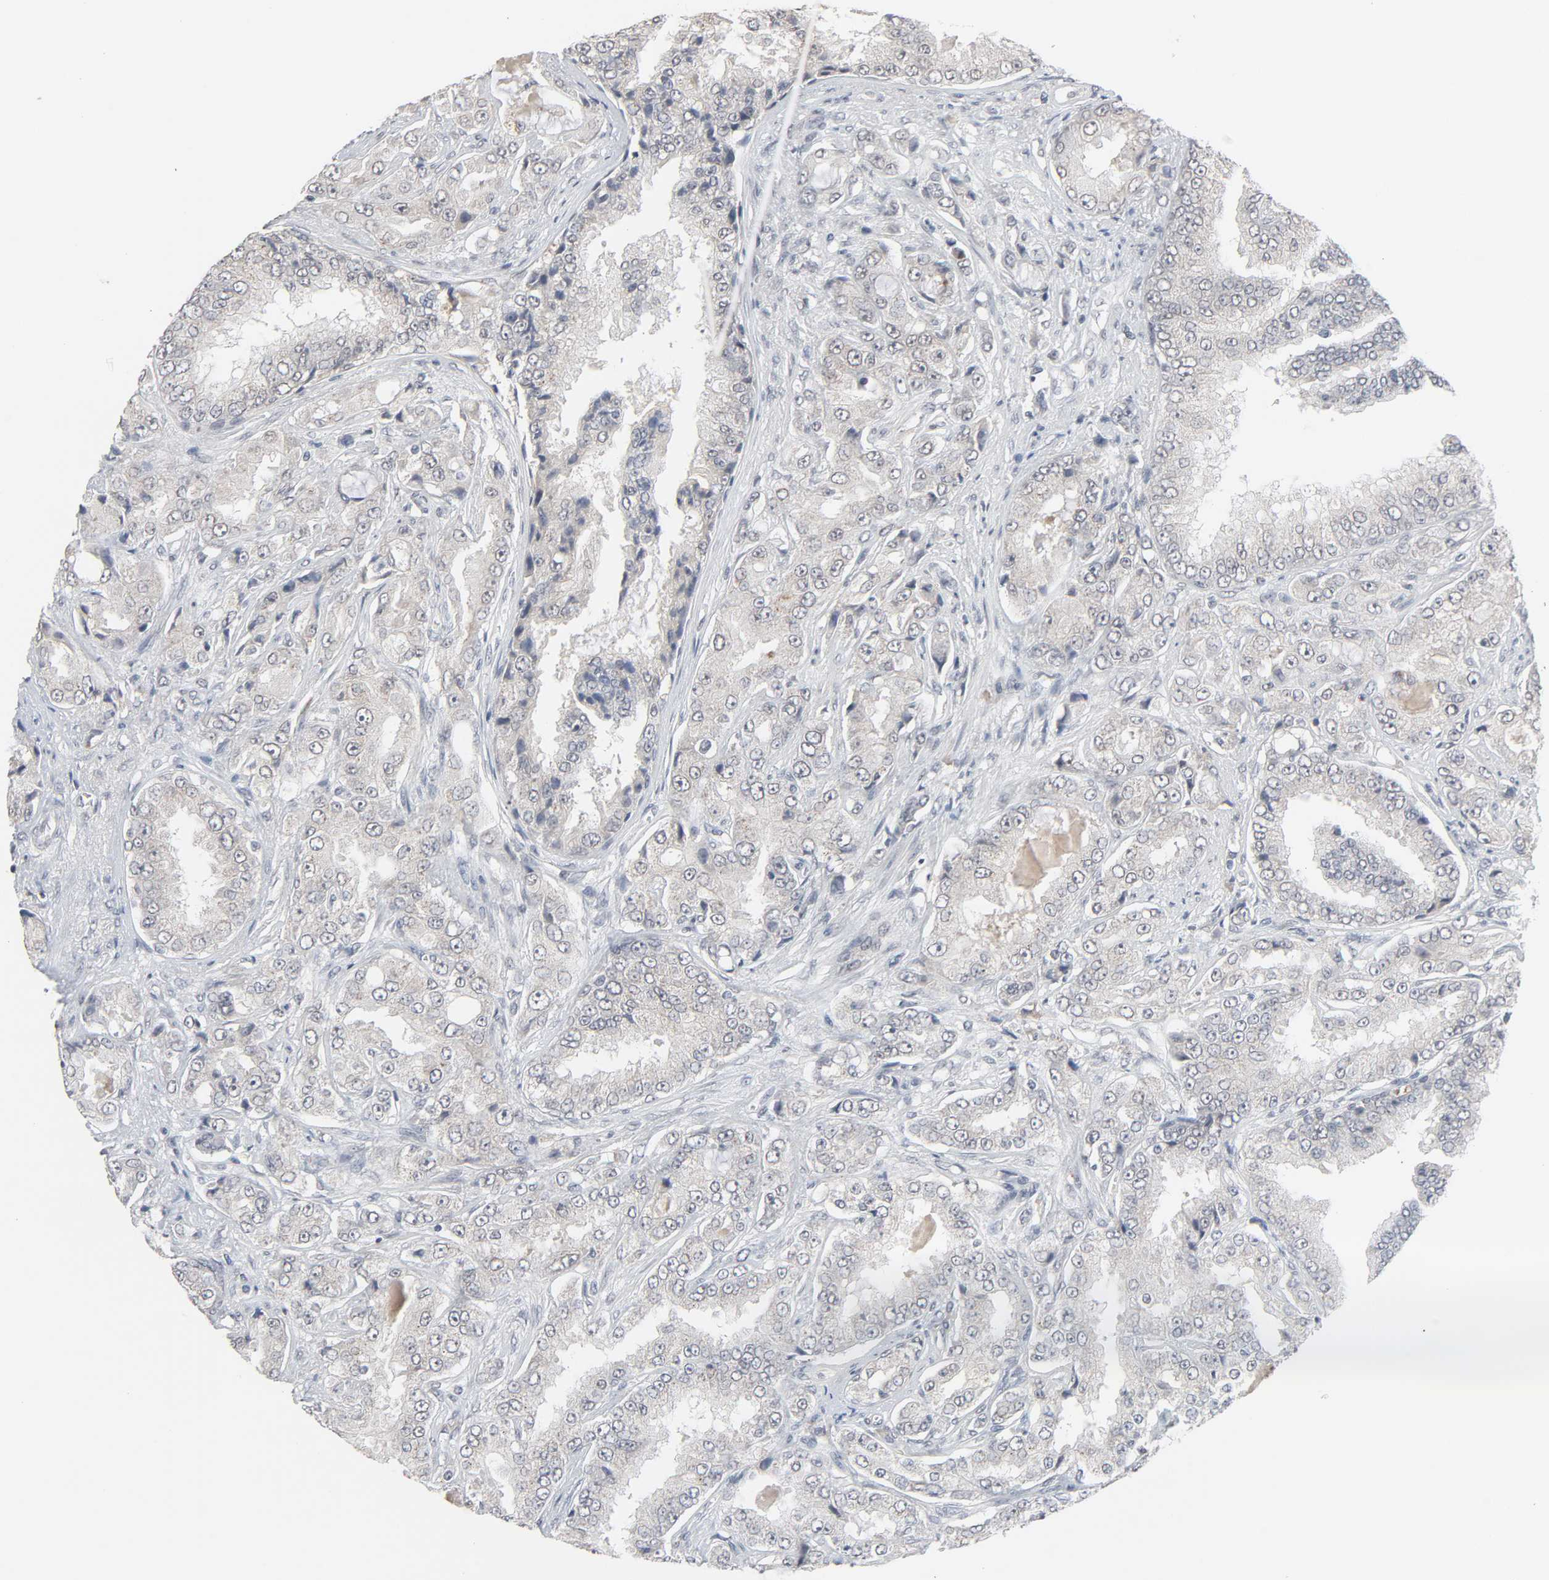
{"staining": {"intensity": "negative", "quantity": "none", "location": "none"}, "tissue": "prostate cancer", "cell_type": "Tumor cells", "image_type": "cancer", "snomed": [{"axis": "morphology", "description": "Adenocarcinoma, High grade"}, {"axis": "topography", "description": "Prostate"}], "caption": "This is a image of IHC staining of adenocarcinoma (high-grade) (prostate), which shows no positivity in tumor cells.", "gene": "MT3", "patient": {"sex": "male", "age": 73}}